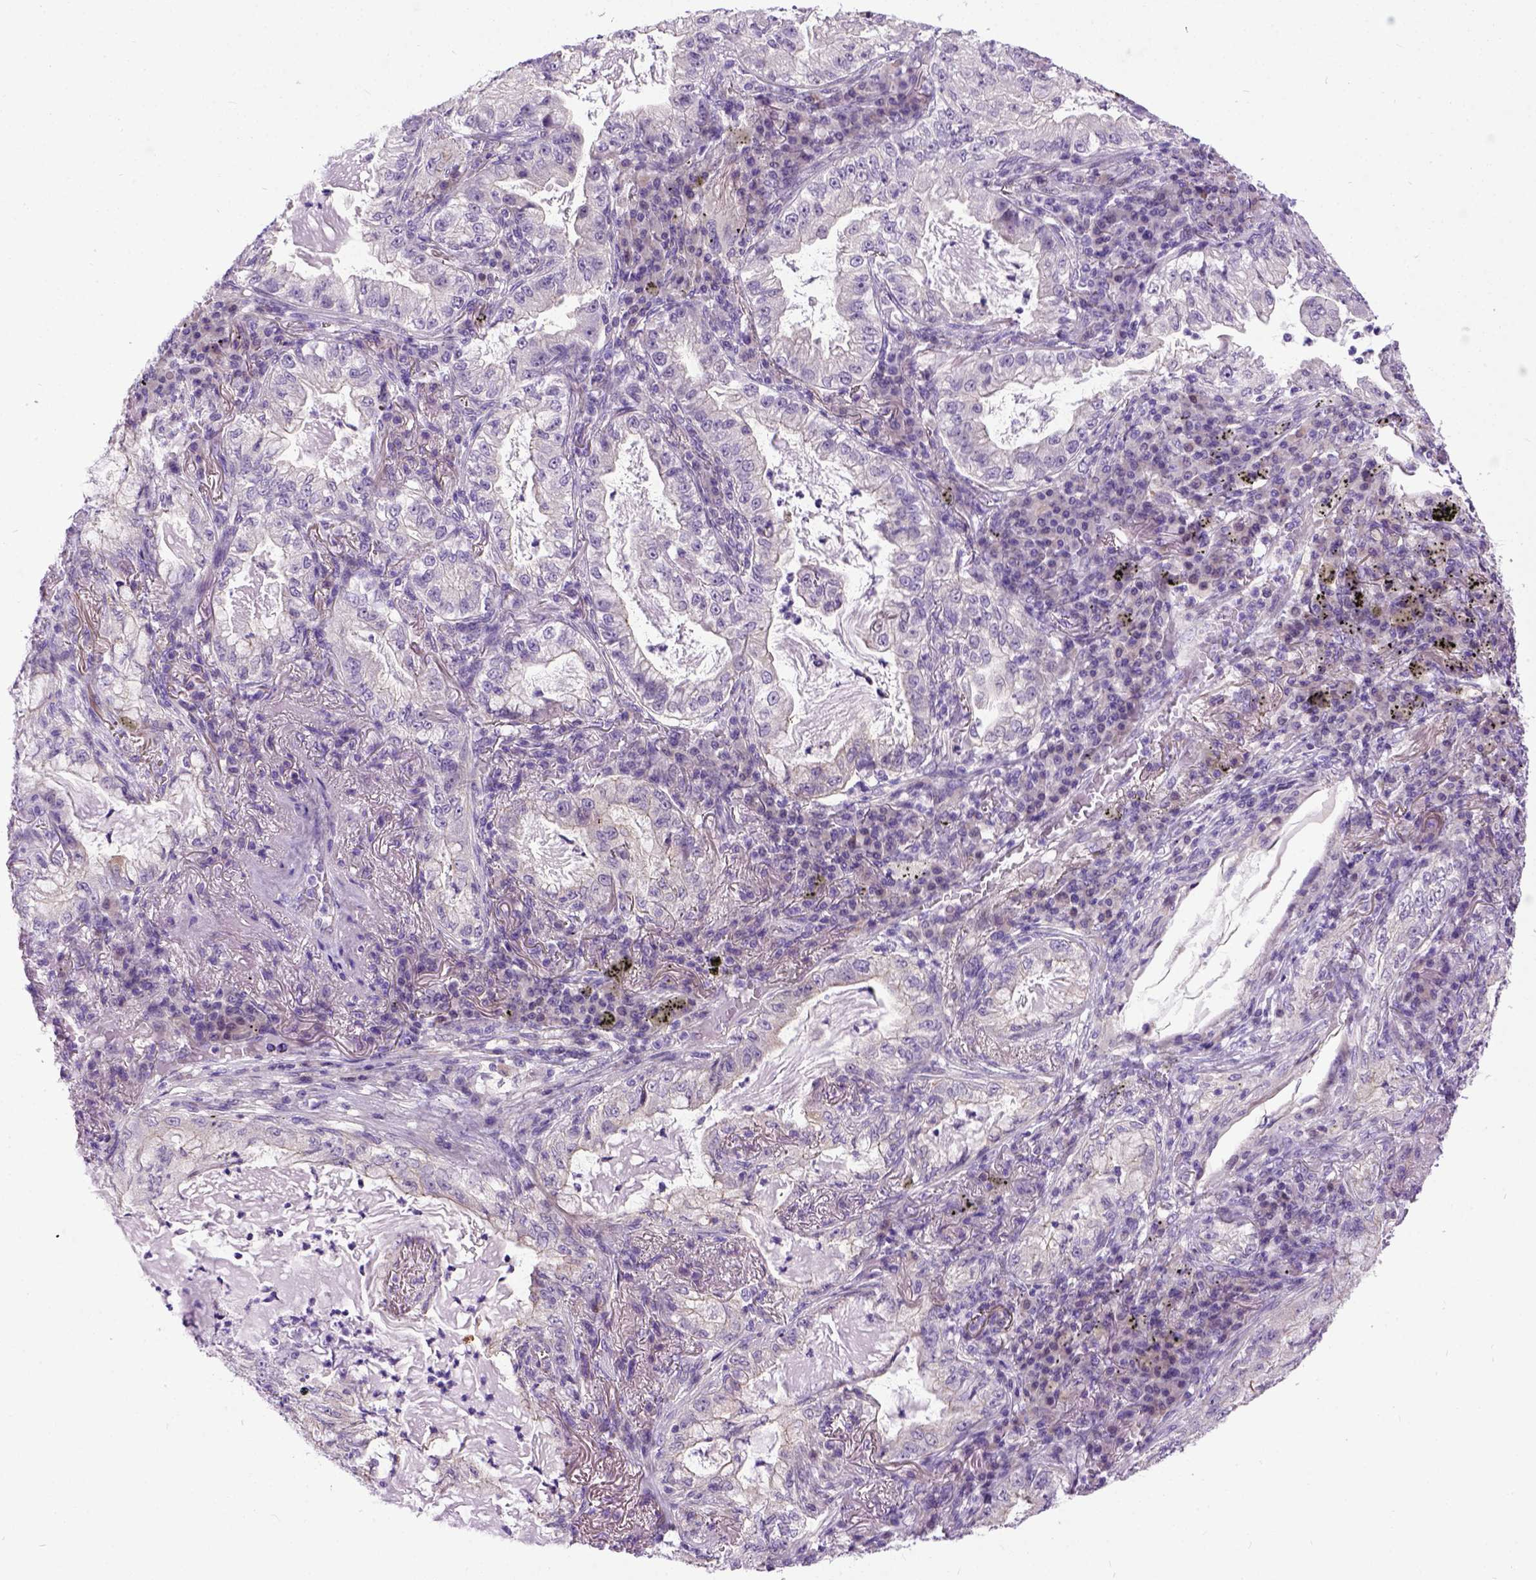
{"staining": {"intensity": "weak", "quantity": "<25%", "location": "cytoplasmic/membranous"}, "tissue": "lung cancer", "cell_type": "Tumor cells", "image_type": "cancer", "snomed": [{"axis": "morphology", "description": "Adenocarcinoma, NOS"}, {"axis": "topography", "description": "Lung"}], "caption": "The image displays no staining of tumor cells in lung adenocarcinoma.", "gene": "NEK5", "patient": {"sex": "female", "age": 73}}